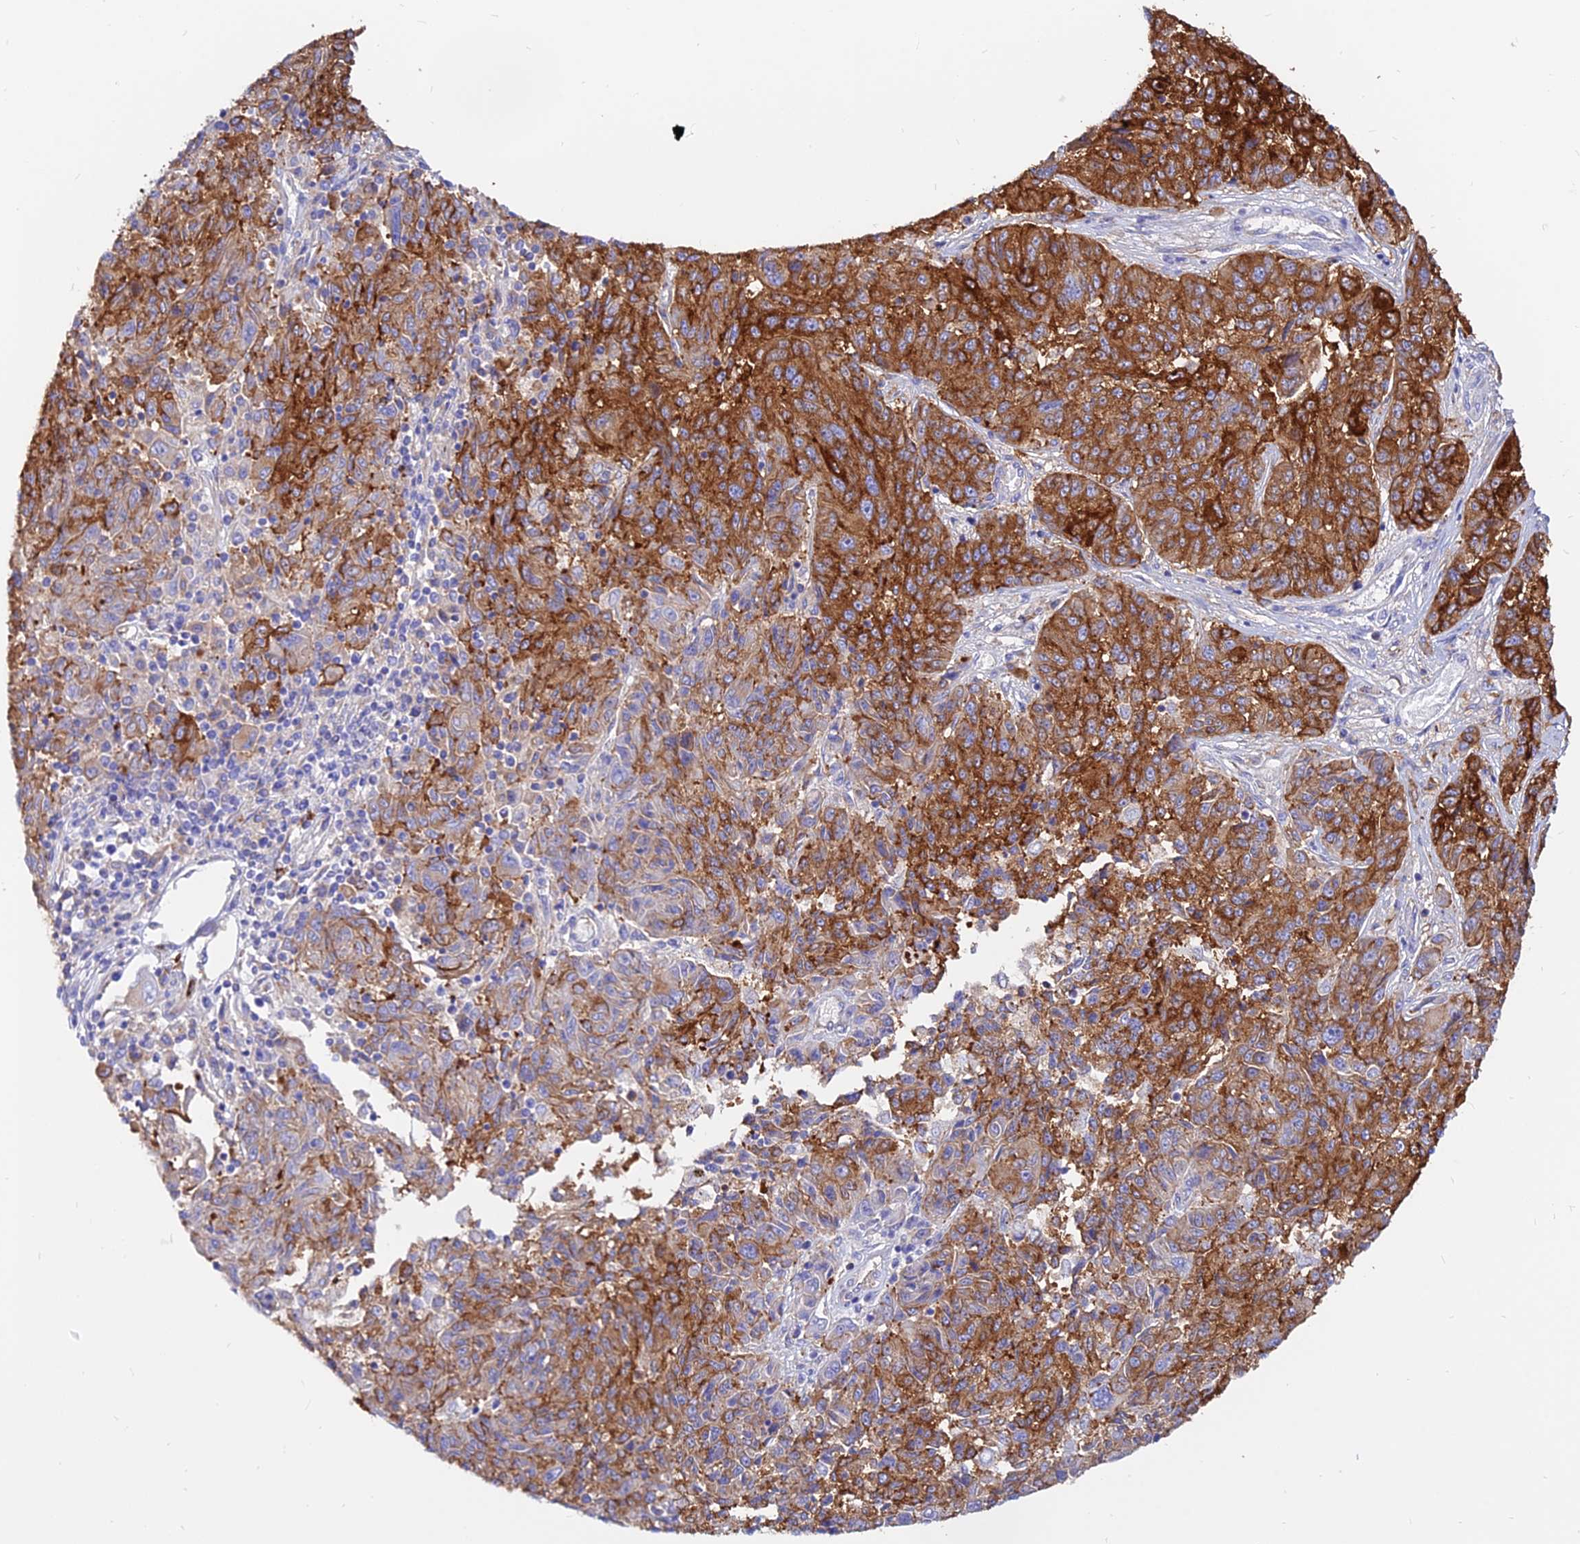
{"staining": {"intensity": "strong", "quantity": ">75%", "location": "cytoplasmic/membranous"}, "tissue": "melanoma", "cell_type": "Tumor cells", "image_type": "cancer", "snomed": [{"axis": "morphology", "description": "Malignant melanoma, NOS"}, {"axis": "topography", "description": "Skin"}], "caption": "Human melanoma stained with a brown dye demonstrates strong cytoplasmic/membranous positive positivity in about >75% of tumor cells.", "gene": "AGTRAP", "patient": {"sex": "male", "age": 53}}